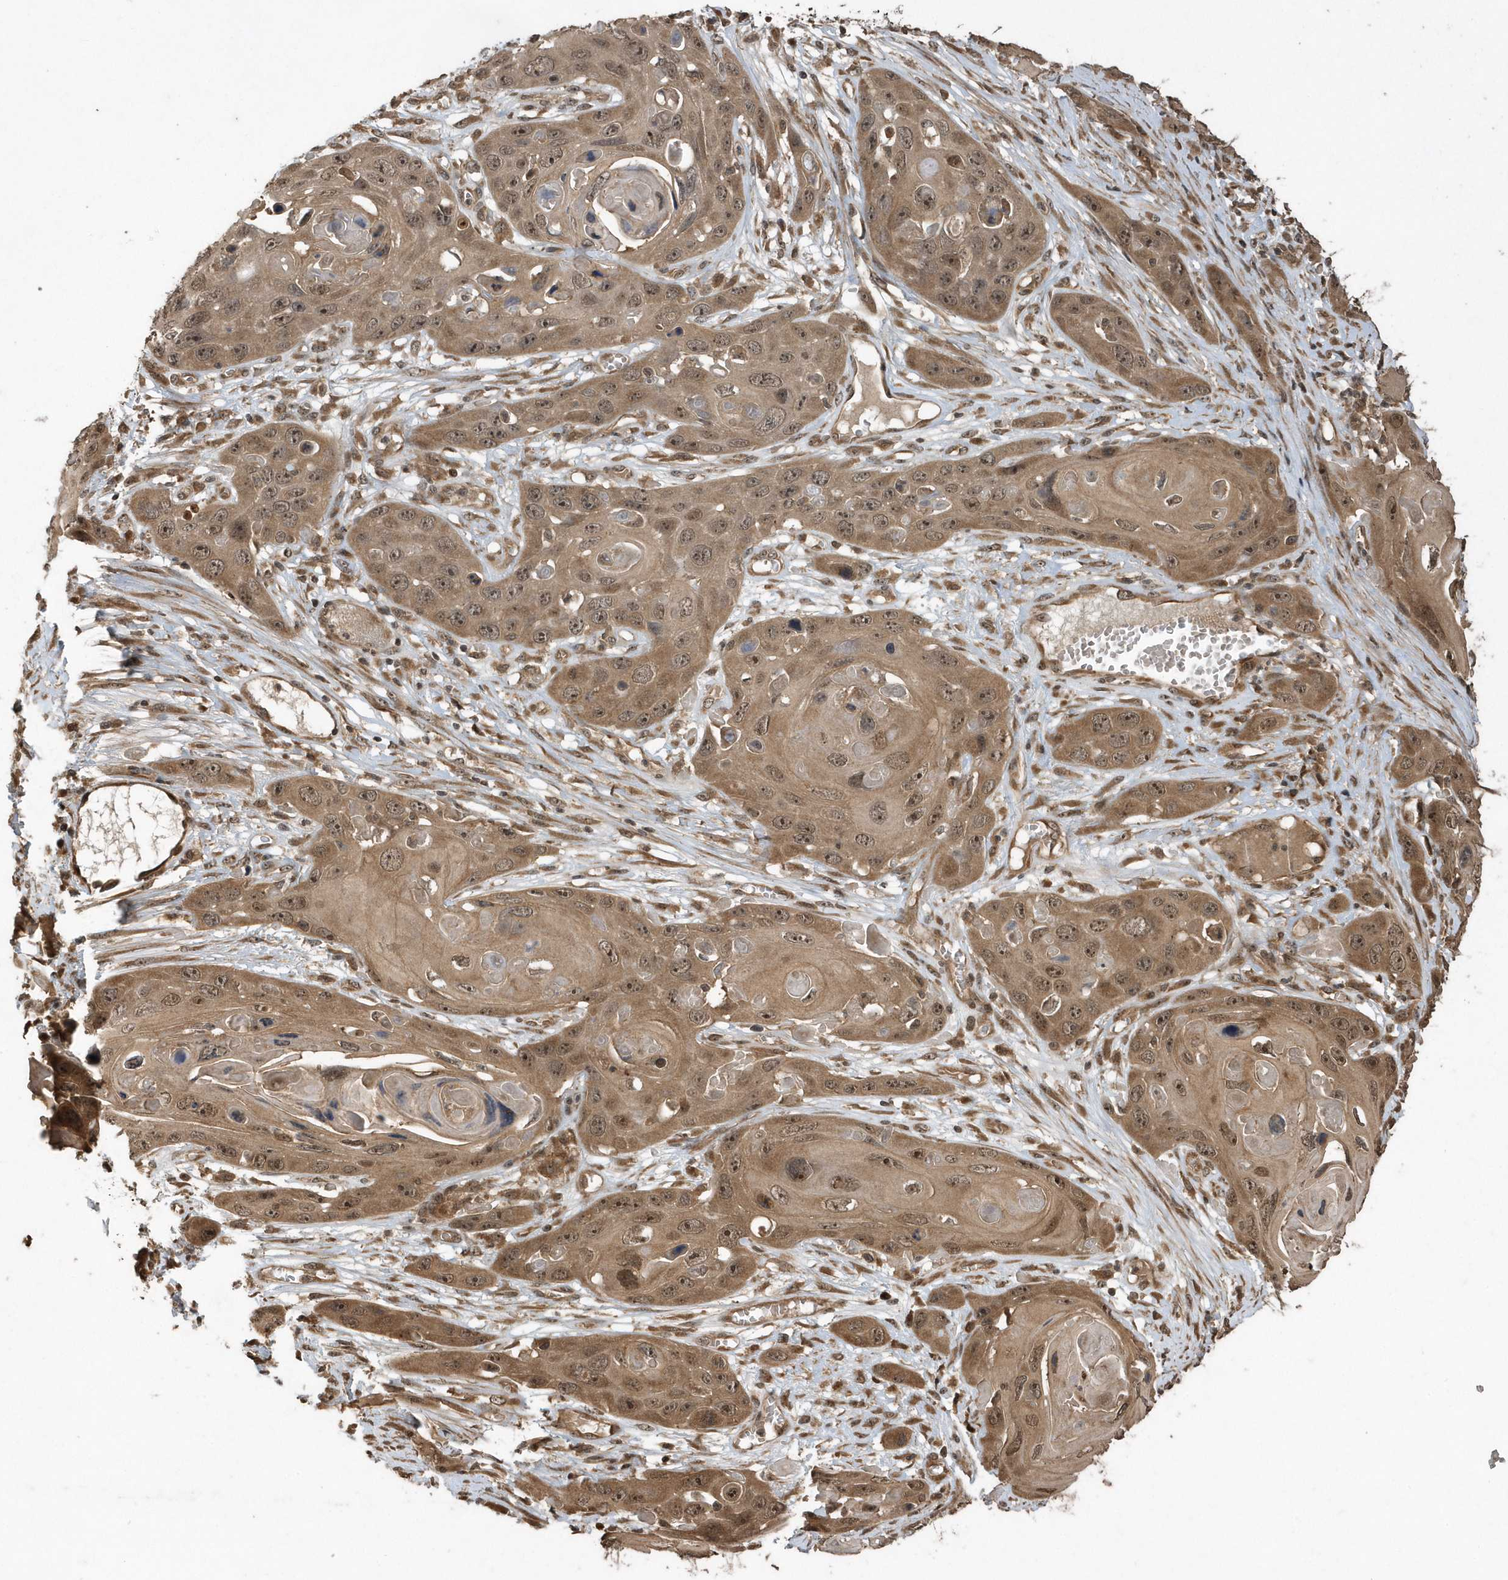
{"staining": {"intensity": "moderate", "quantity": ">75%", "location": "cytoplasmic/membranous,nuclear"}, "tissue": "skin cancer", "cell_type": "Tumor cells", "image_type": "cancer", "snomed": [{"axis": "morphology", "description": "Squamous cell carcinoma, NOS"}, {"axis": "topography", "description": "Skin"}], "caption": "The photomicrograph exhibits staining of skin cancer (squamous cell carcinoma), revealing moderate cytoplasmic/membranous and nuclear protein staining (brown color) within tumor cells.", "gene": "WASHC5", "patient": {"sex": "male", "age": 55}}